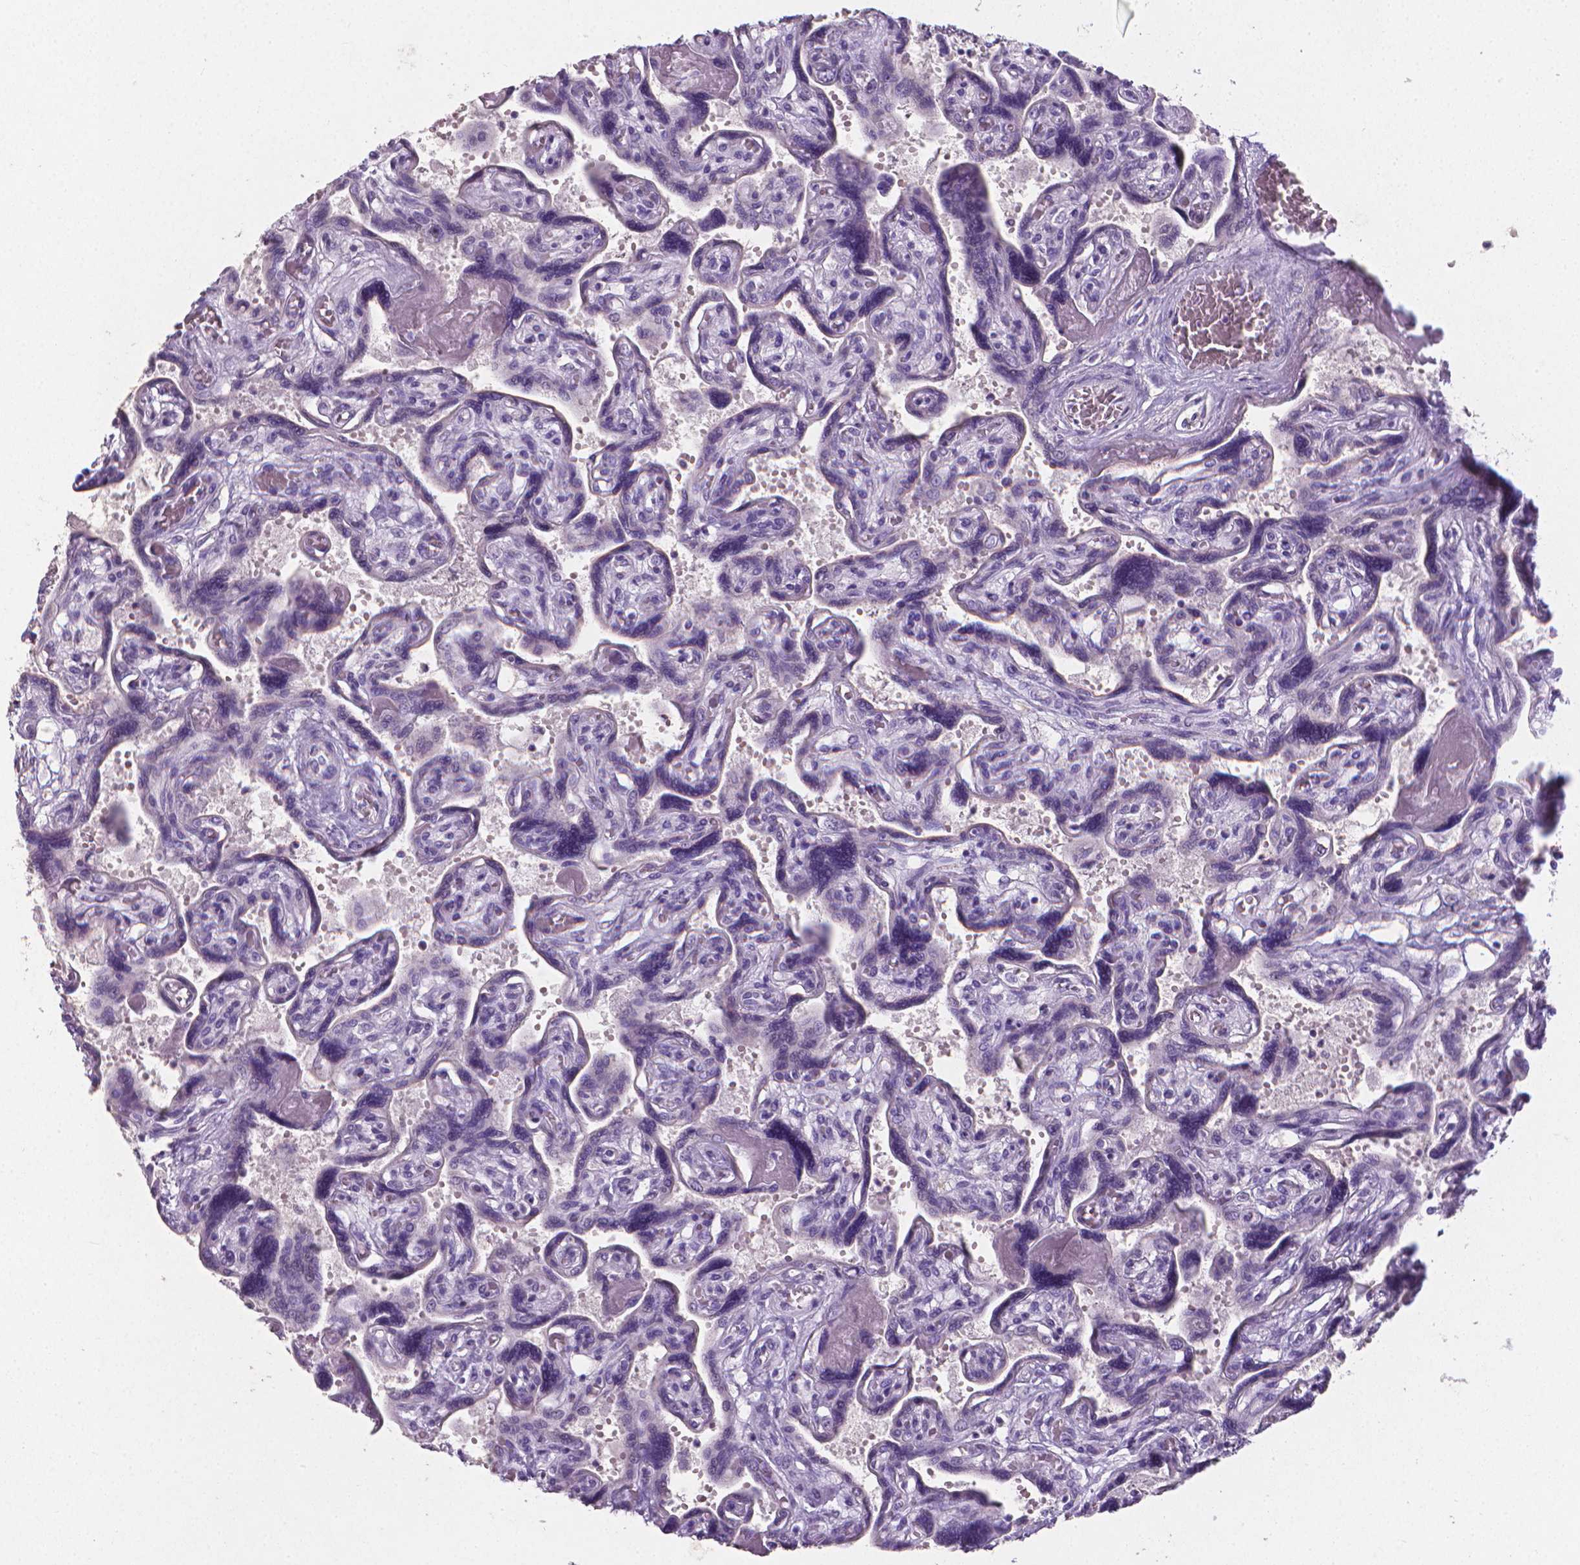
{"staining": {"intensity": "negative", "quantity": "none", "location": "none"}, "tissue": "placenta", "cell_type": "Decidual cells", "image_type": "normal", "snomed": [{"axis": "morphology", "description": "Normal tissue, NOS"}, {"axis": "topography", "description": "Placenta"}], "caption": "High power microscopy micrograph of an immunohistochemistry histopathology image of benign placenta, revealing no significant positivity in decidual cells.", "gene": "XPNPEP2", "patient": {"sex": "female", "age": 32}}